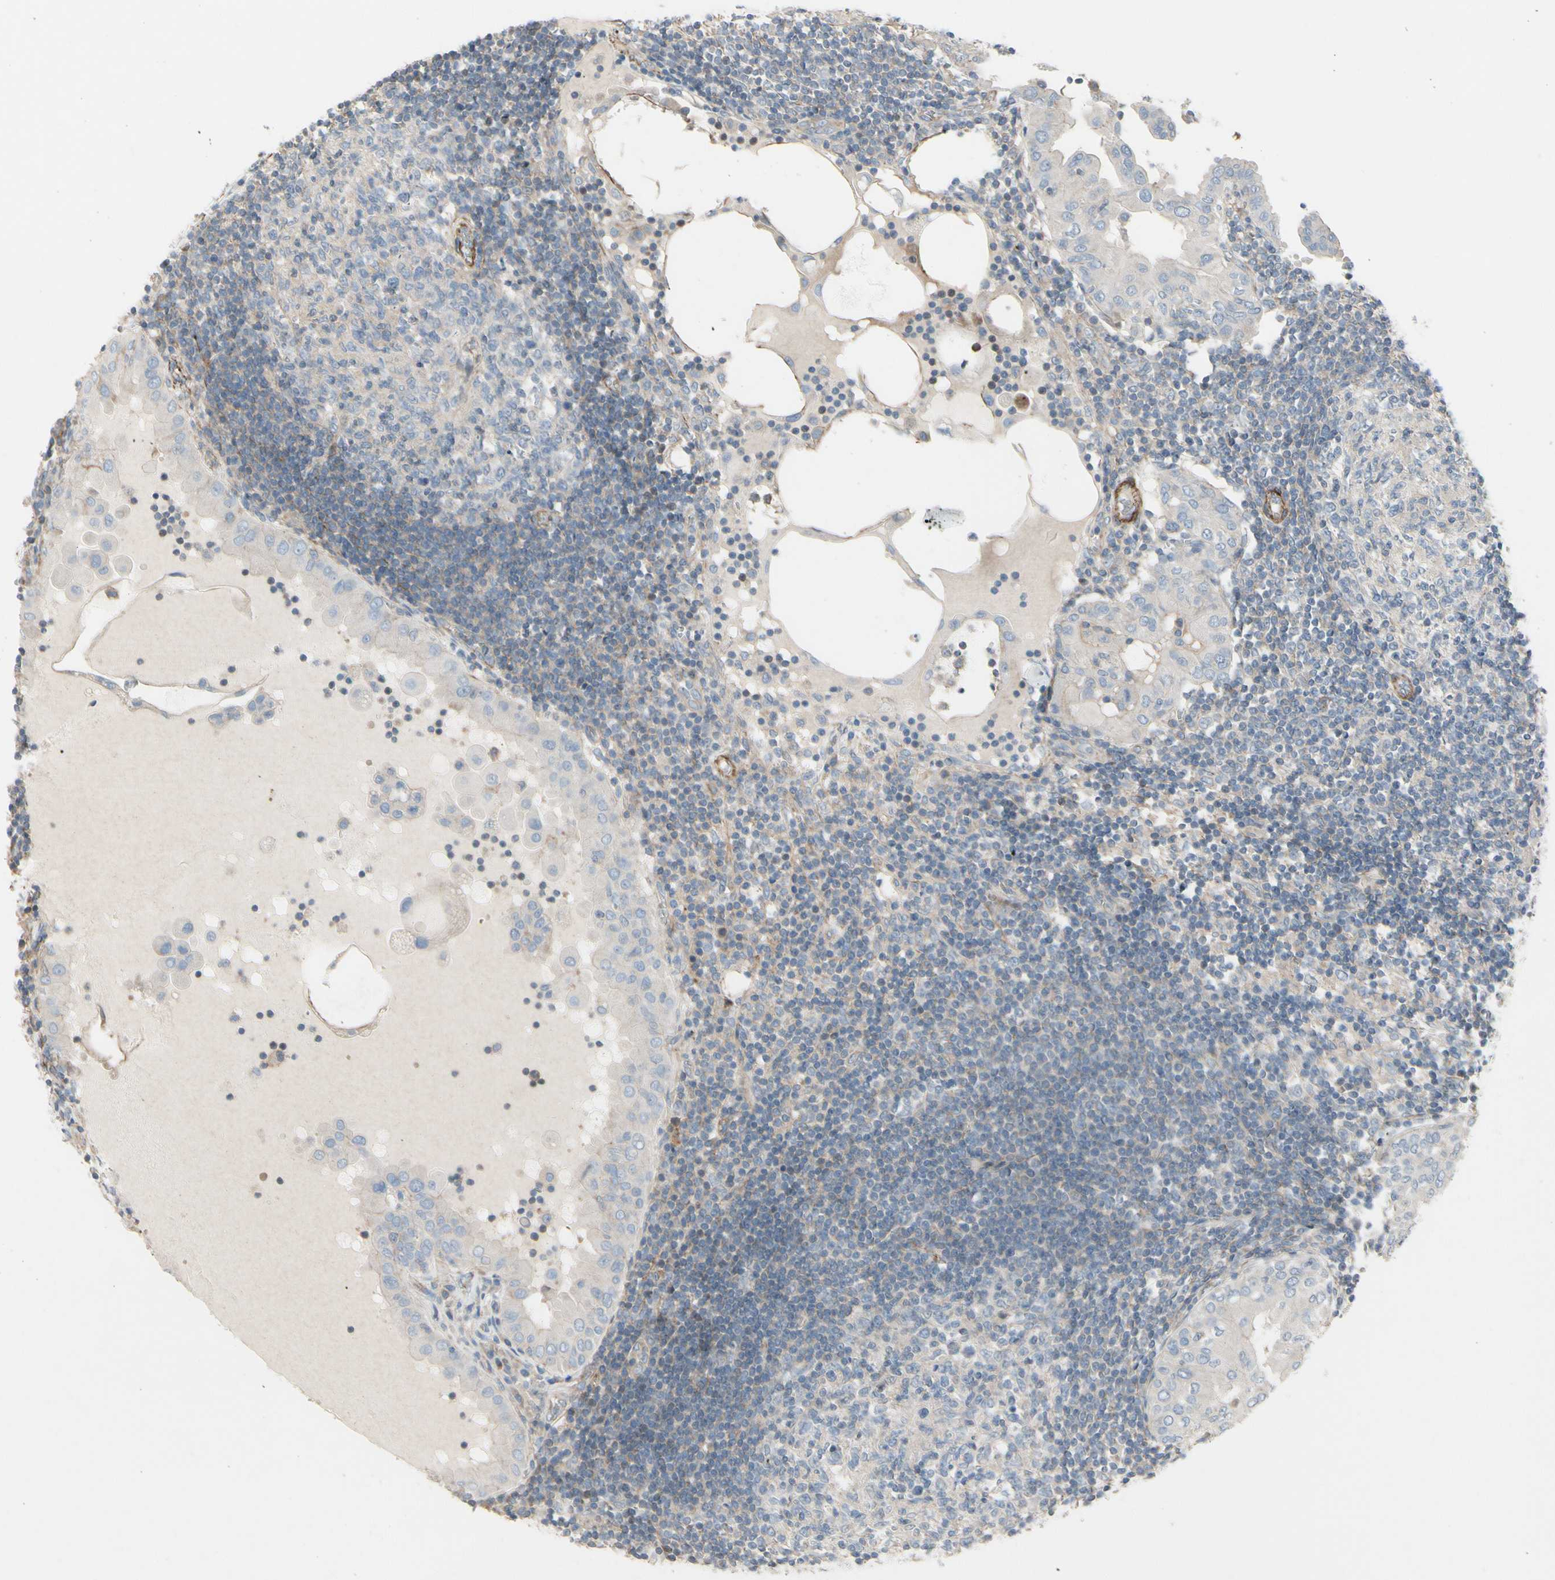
{"staining": {"intensity": "negative", "quantity": "none", "location": "none"}, "tissue": "thyroid cancer", "cell_type": "Tumor cells", "image_type": "cancer", "snomed": [{"axis": "morphology", "description": "Papillary adenocarcinoma, NOS"}, {"axis": "topography", "description": "Thyroid gland"}], "caption": "Tumor cells show no significant staining in papillary adenocarcinoma (thyroid).", "gene": "TPM1", "patient": {"sex": "male", "age": 33}}